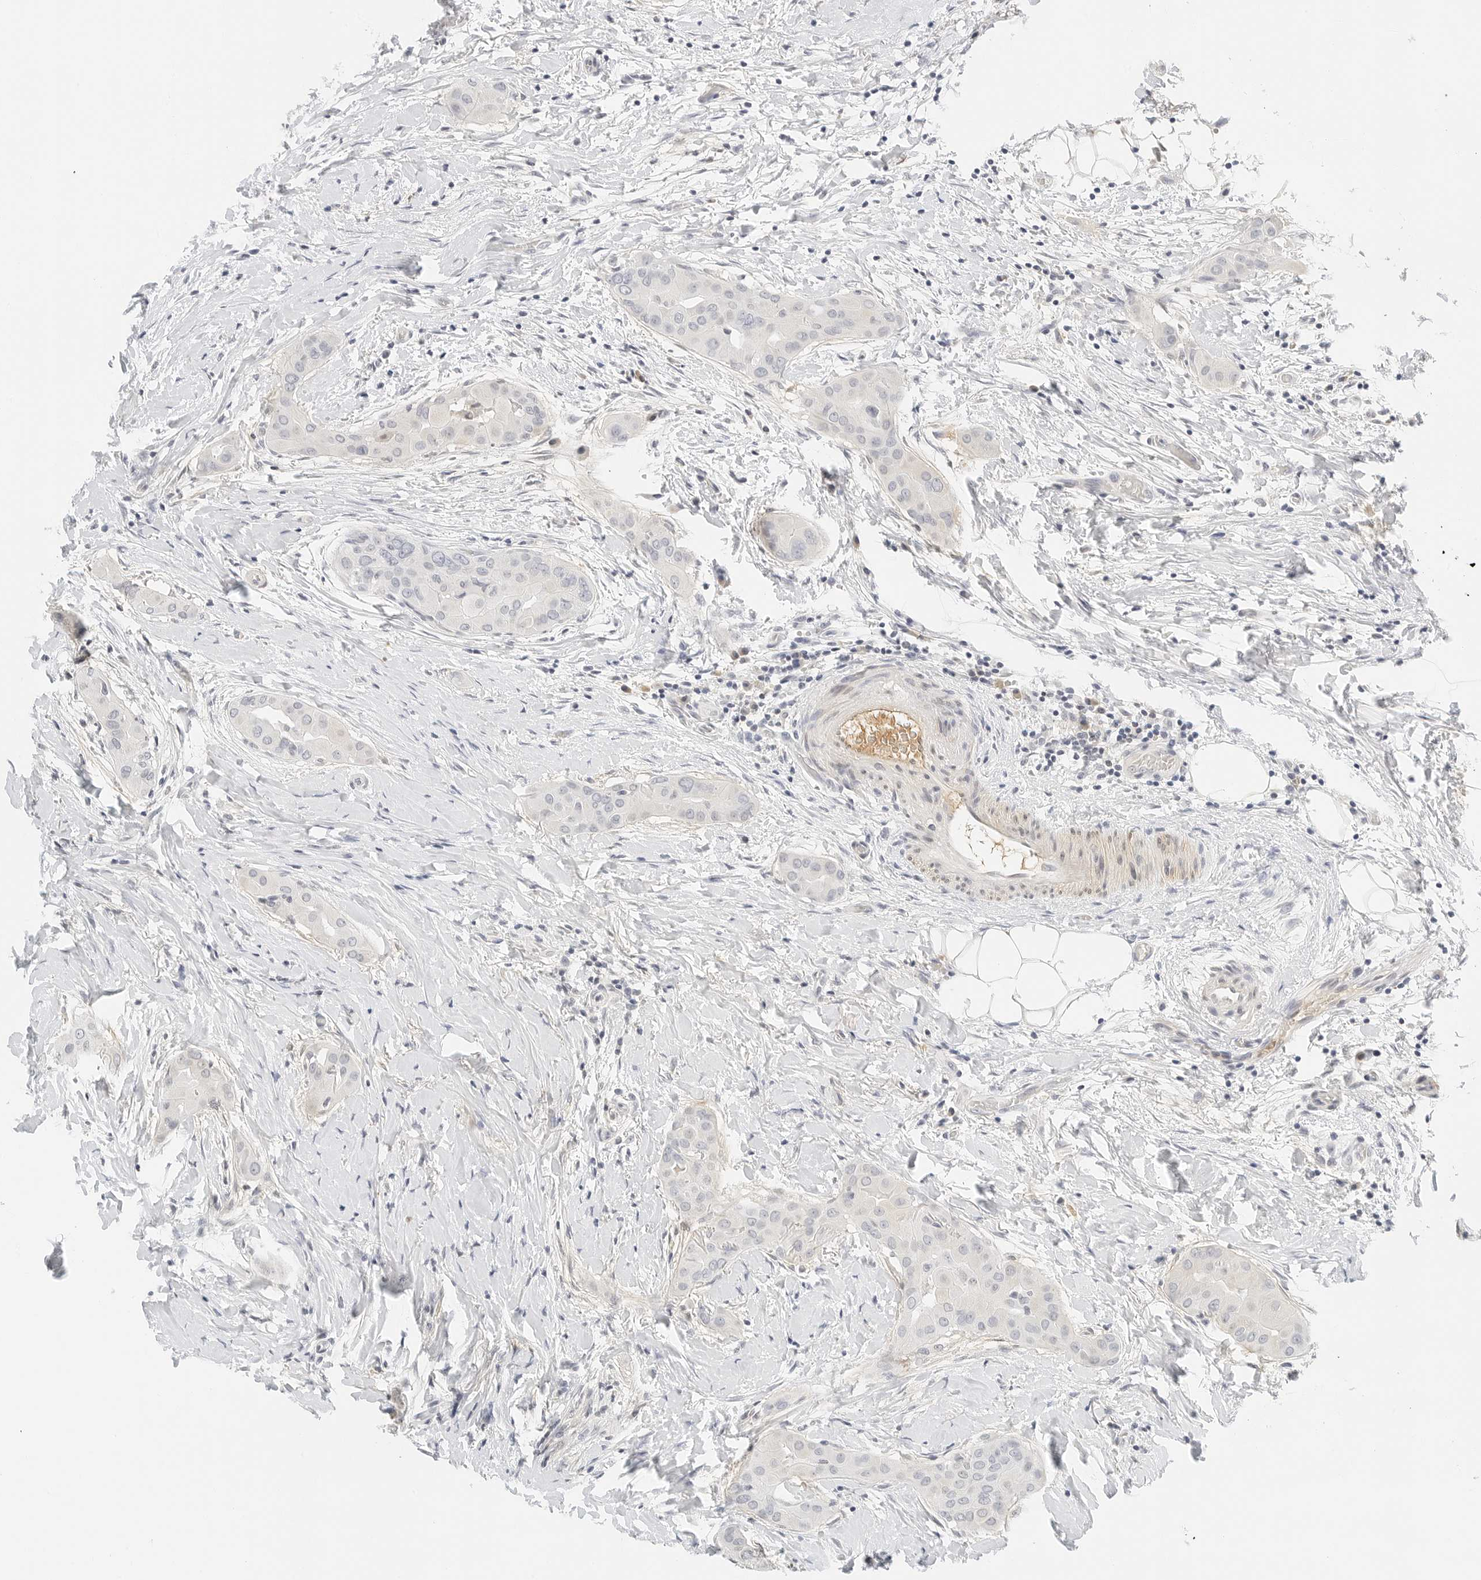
{"staining": {"intensity": "negative", "quantity": "none", "location": "none"}, "tissue": "thyroid cancer", "cell_type": "Tumor cells", "image_type": "cancer", "snomed": [{"axis": "morphology", "description": "Papillary adenocarcinoma, NOS"}, {"axis": "topography", "description": "Thyroid gland"}], "caption": "This image is of thyroid papillary adenocarcinoma stained with immunohistochemistry to label a protein in brown with the nuclei are counter-stained blue. There is no expression in tumor cells.", "gene": "PKDCC", "patient": {"sex": "male", "age": 33}}